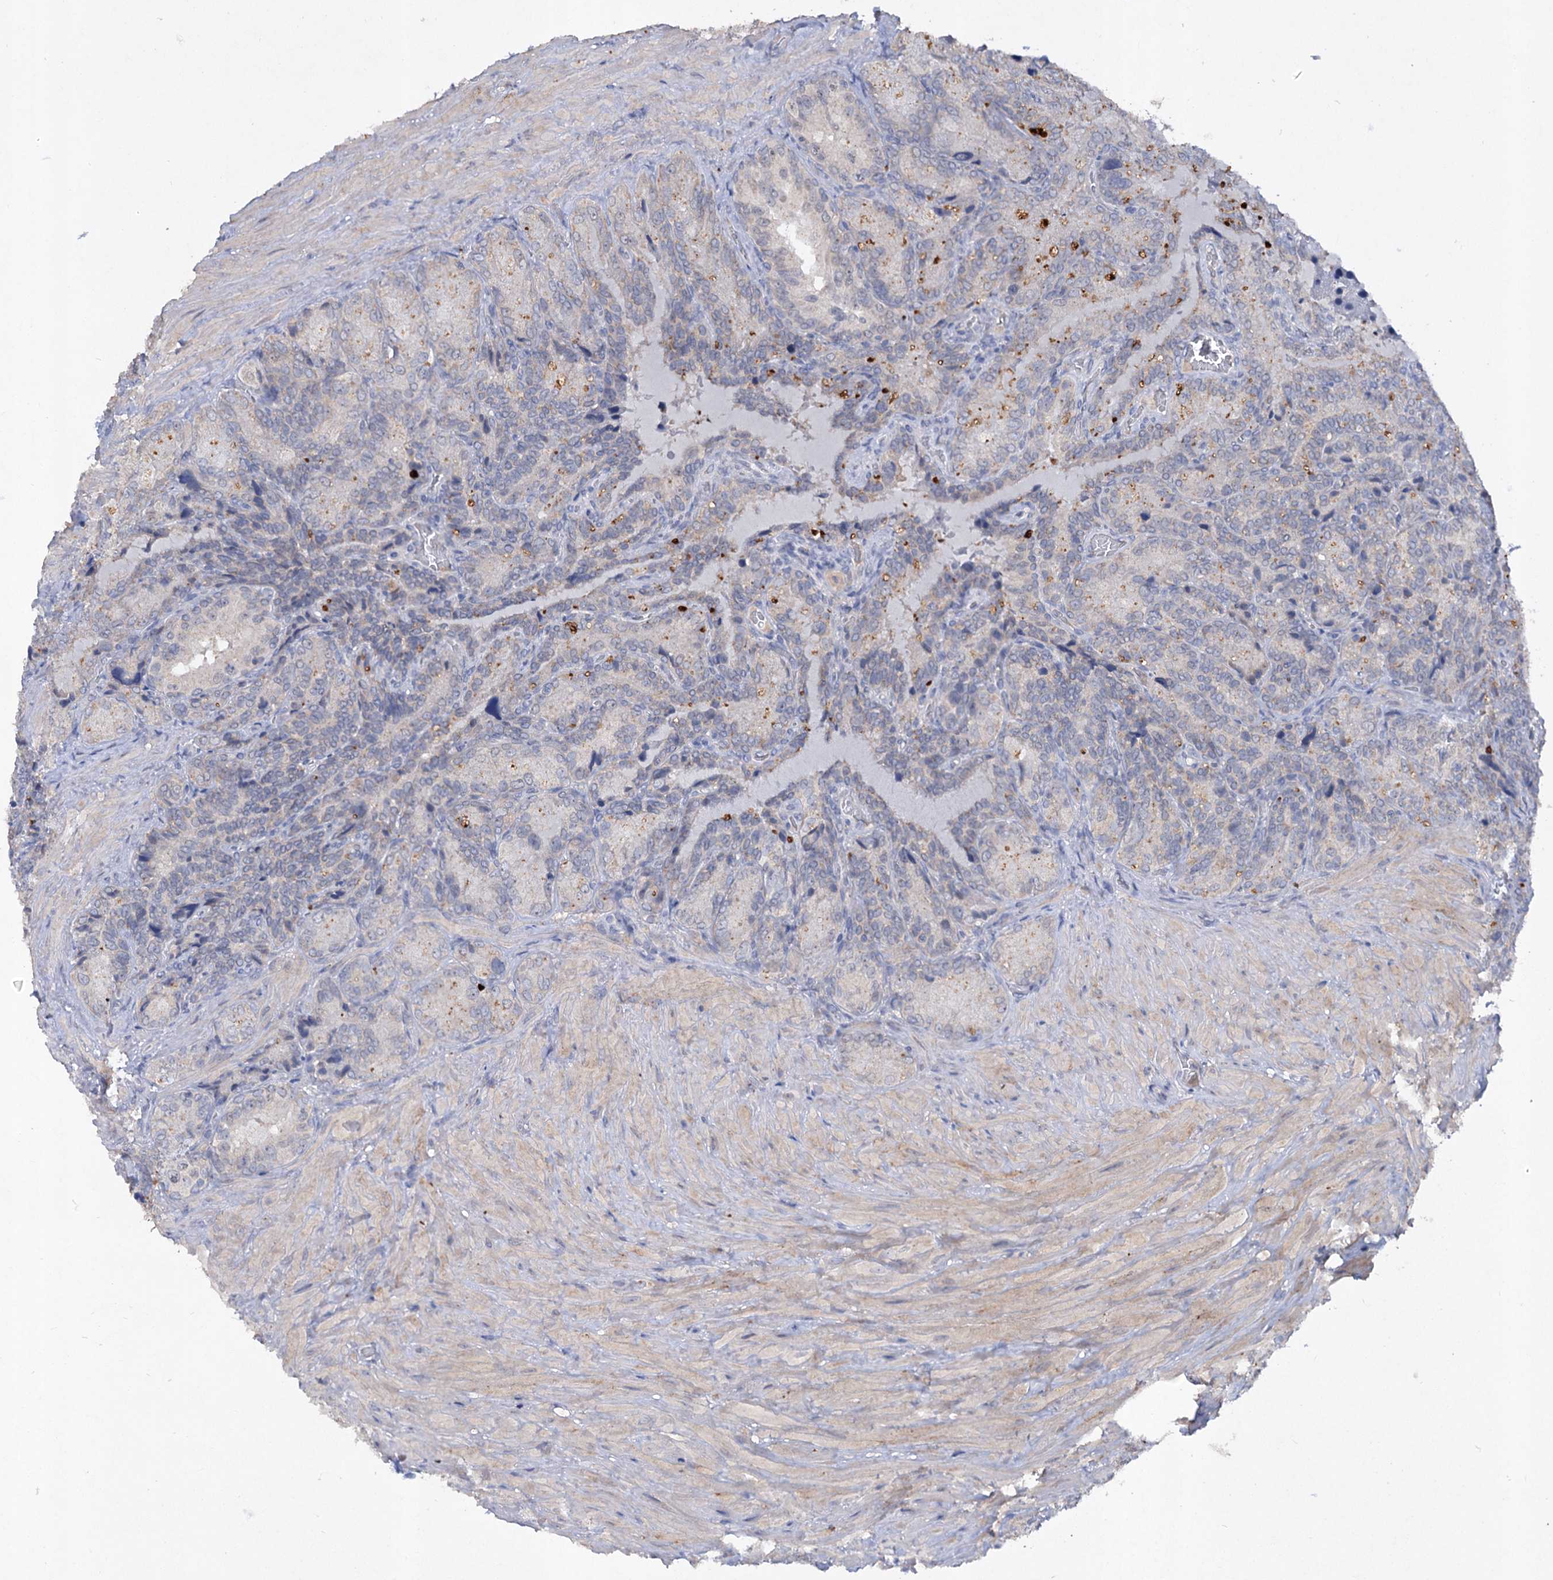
{"staining": {"intensity": "negative", "quantity": "none", "location": "none"}, "tissue": "seminal vesicle", "cell_type": "Glandular cells", "image_type": "normal", "snomed": [{"axis": "morphology", "description": "Normal tissue, NOS"}, {"axis": "topography", "description": "Seminal veicle"}], "caption": "Immunohistochemistry (IHC) of normal seminal vesicle shows no positivity in glandular cells. The staining is performed using DAB (3,3'-diaminobenzidine) brown chromogen with nuclei counter-stained in using hematoxylin.", "gene": "ATP4A", "patient": {"sex": "male", "age": 62}}